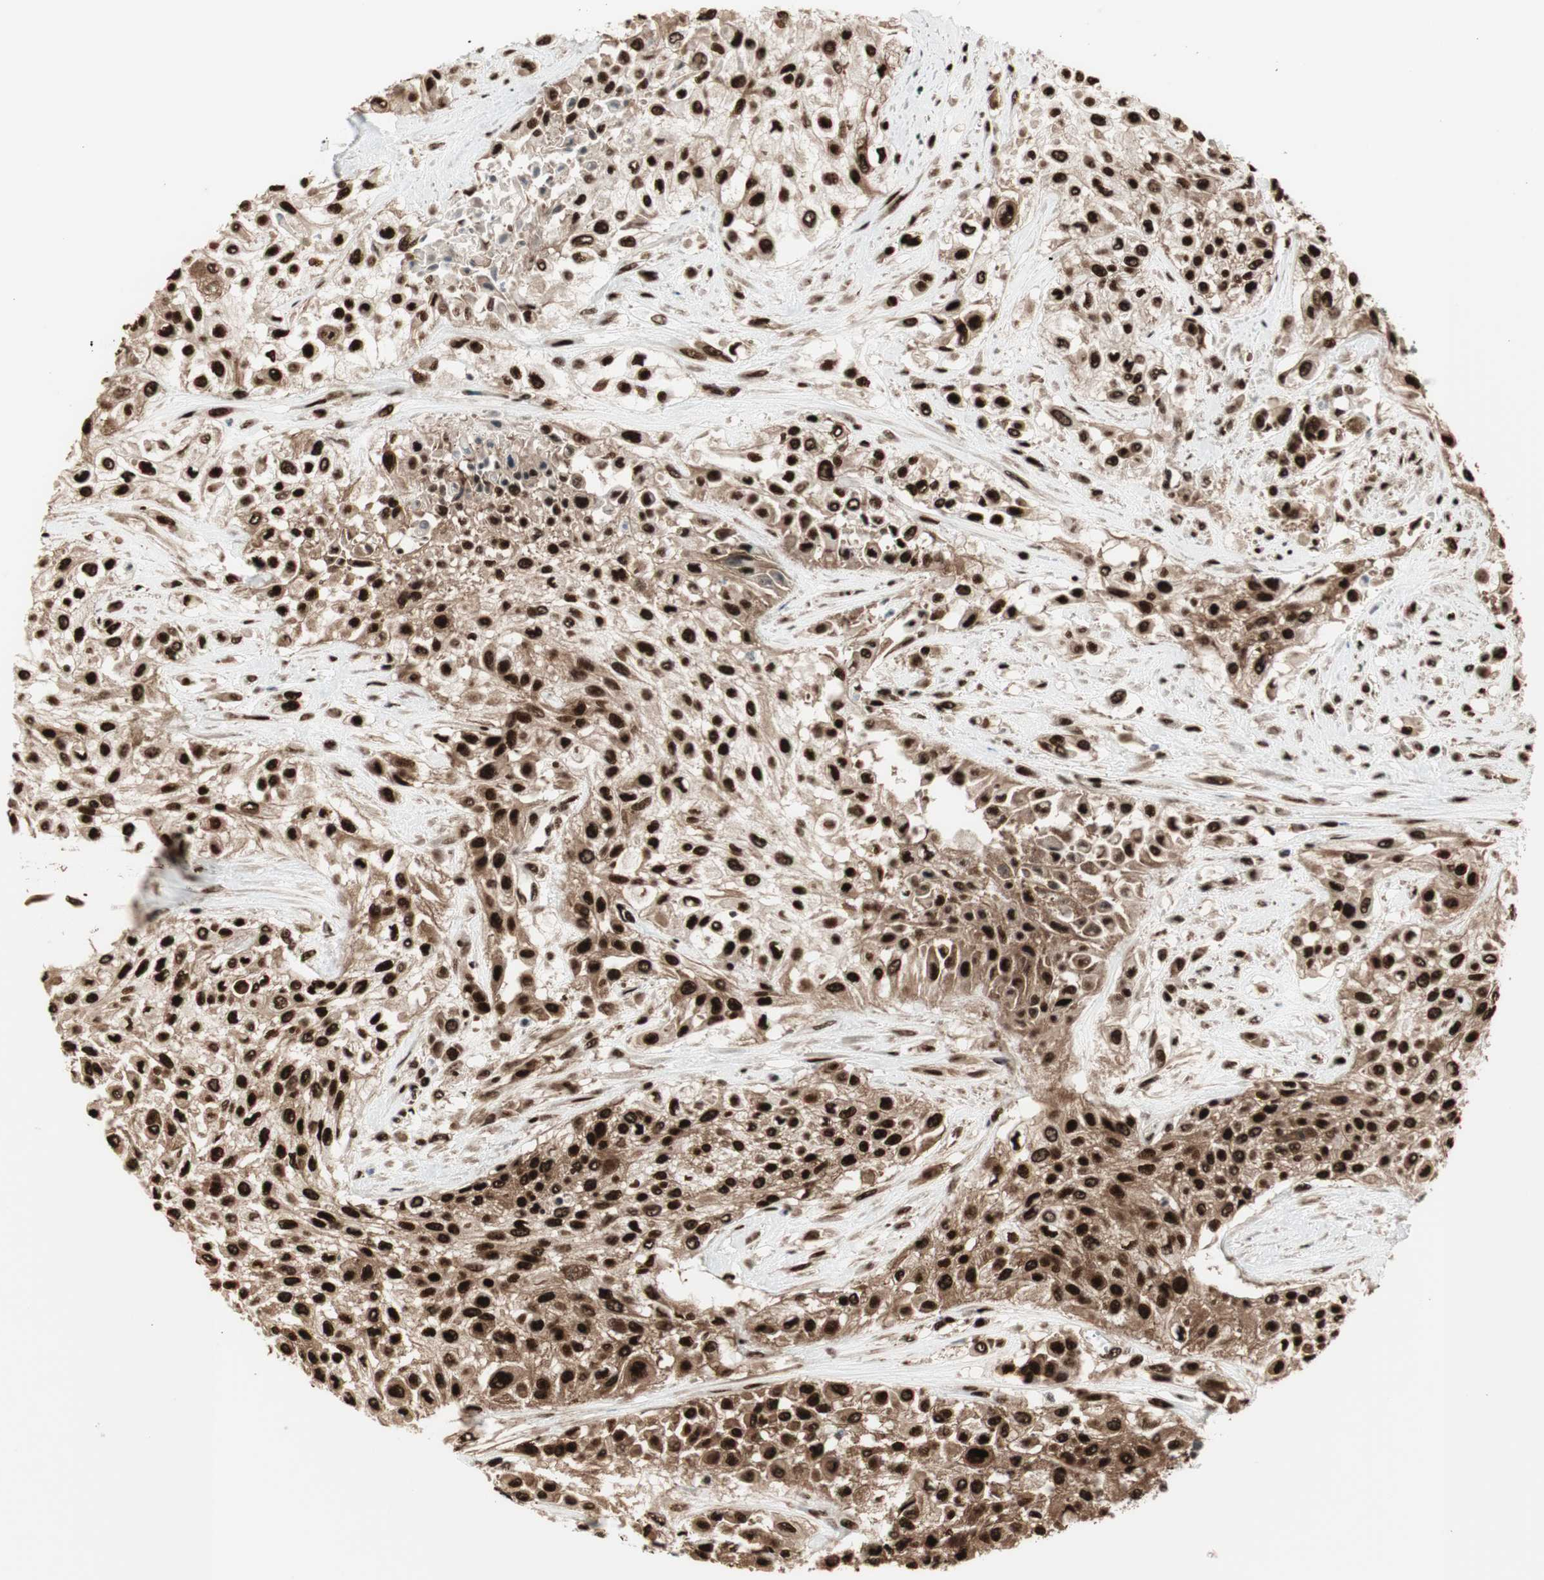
{"staining": {"intensity": "strong", "quantity": ">75%", "location": "cytoplasmic/membranous,nuclear"}, "tissue": "urothelial cancer", "cell_type": "Tumor cells", "image_type": "cancer", "snomed": [{"axis": "morphology", "description": "Urothelial carcinoma, High grade"}, {"axis": "topography", "description": "Urinary bladder"}], "caption": "This photomicrograph exhibits high-grade urothelial carcinoma stained with immunohistochemistry to label a protein in brown. The cytoplasmic/membranous and nuclear of tumor cells show strong positivity for the protein. Nuclei are counter-stained blue.", "gene": "HEXIM1", "patient": {"sex": "male", "age": 57}}